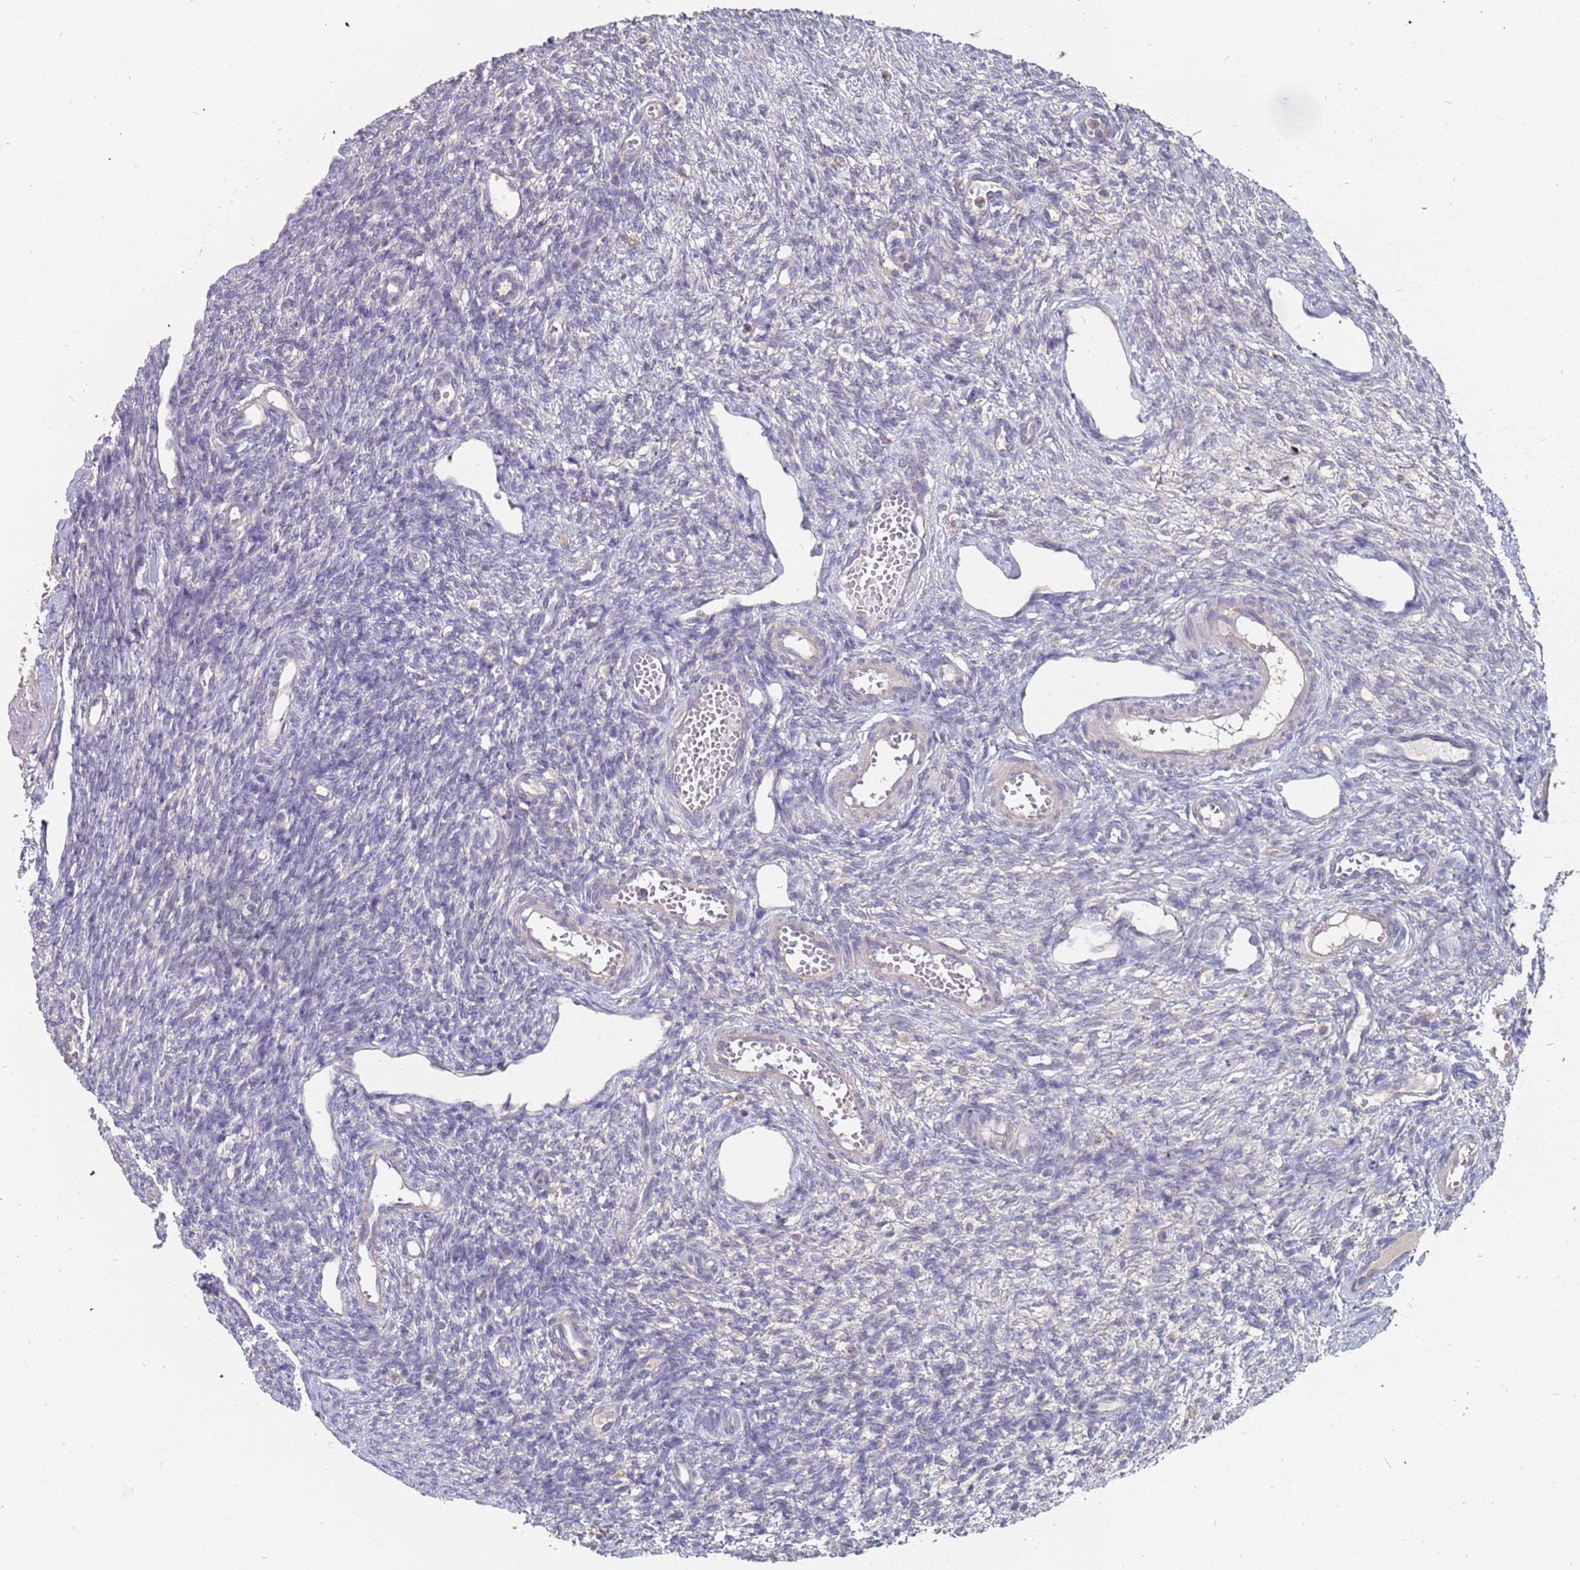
{"staining": {"intensity": "negative", "quantity": "none", "location": "none"}, "tissue": "ovary", "cell_type": "Ovarian stroma cells", "image_type": "normal", "snomed": [{"axis": "morphology", "description": "Normal tissue, NOS"}, {"axis": "morphology", "description": "Cyst, NOS"}, {"axis": "topography", "description": "Ovary"}], "caption": "This is an immunohistochemistry histopathology image of benign human ovary. There is no staining in ovarian stroma cells.", "gene": "TCEANC2", "patient": {"sex": "female", "age": 33}}